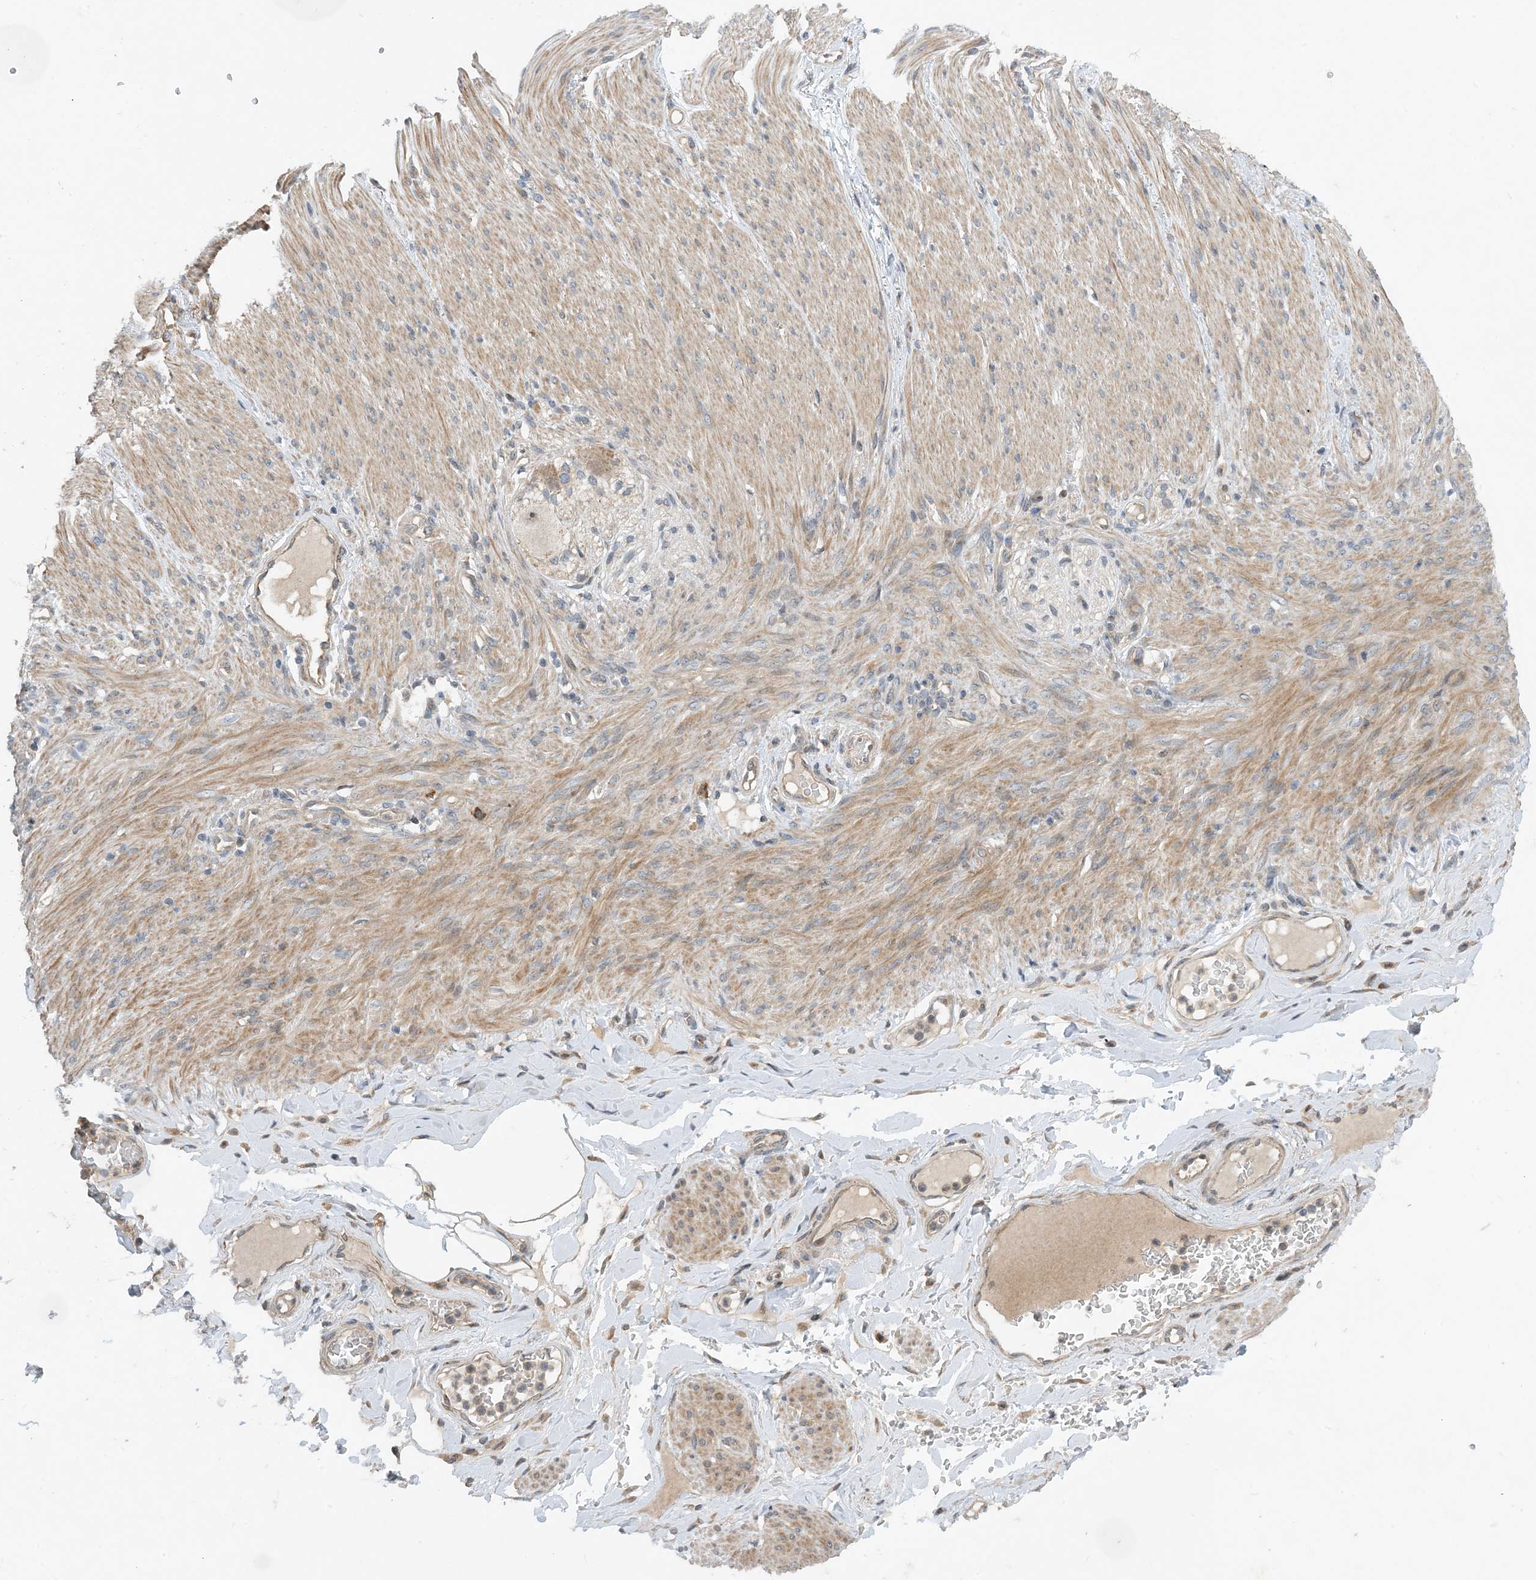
{"staining": {"intensity": "negative", "quantity": "none", "location": "none"}, "tissue": "adipose tissue", "cell_type": "Adipocytes", "image_type": "normal", "snomed": [{"axis": "morphology", "description": "Normal tissue, NOS"}, {"axis": "topography", "description": "Colon"}, {"axis": "topography", "description": "Peripheral nerve tissue"}], "caption": "This is a micrograph of immunohistochemistry (IHC) staining of unremarkable adipose tissue, which shows no staining in adipocytes. Brightfield microscopy of immunohistochemistry stained with DAB (brown) and hematoxylin (blue), captured at high magnification.", "gene": "PHOSPHO2", "patient": {"sex": "female", "age": 61}}